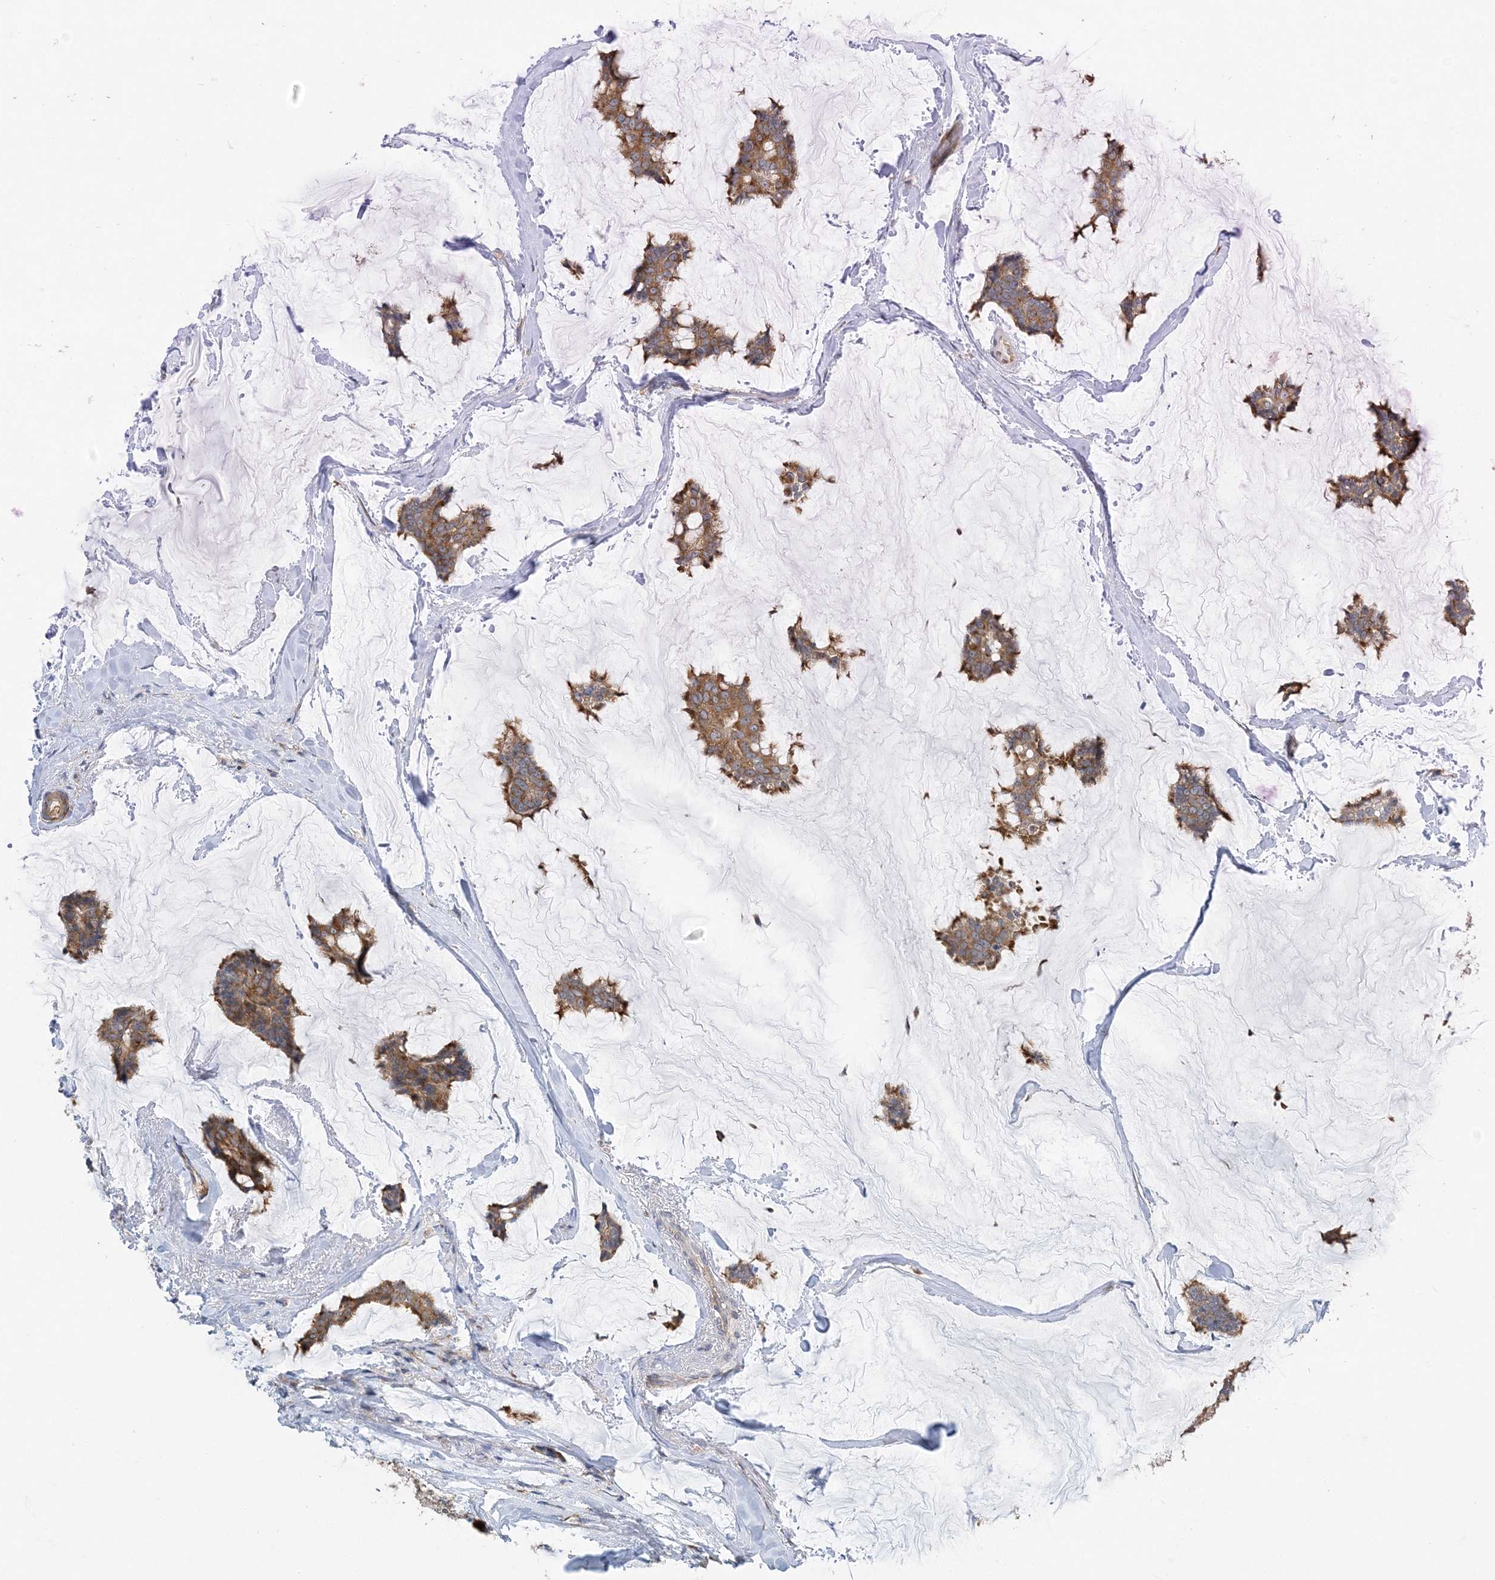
{"staining": {"intensity": "moderate", "quantity": ">75%", "location": "cytoplasmic/membranous"}, "tissue": "breast cancer", "cell_type": "Tumor cells", "image_type": "cancer", "snomed": [{"axis": "morphology", "description": "Duct carcinoma"}, {"axis": "topography", "description": "Breast"}], "caption": "This image reveals breast cancer stained with immunohistochemistry (IHC) to label a protein in brown. The cytoplasmic/membranous of tumor cells show moderate positivity for the protein. Nuclei are counter-stained blue.", "gene": "LARP4B", "patient": {"sex": "female", "age": 93}}